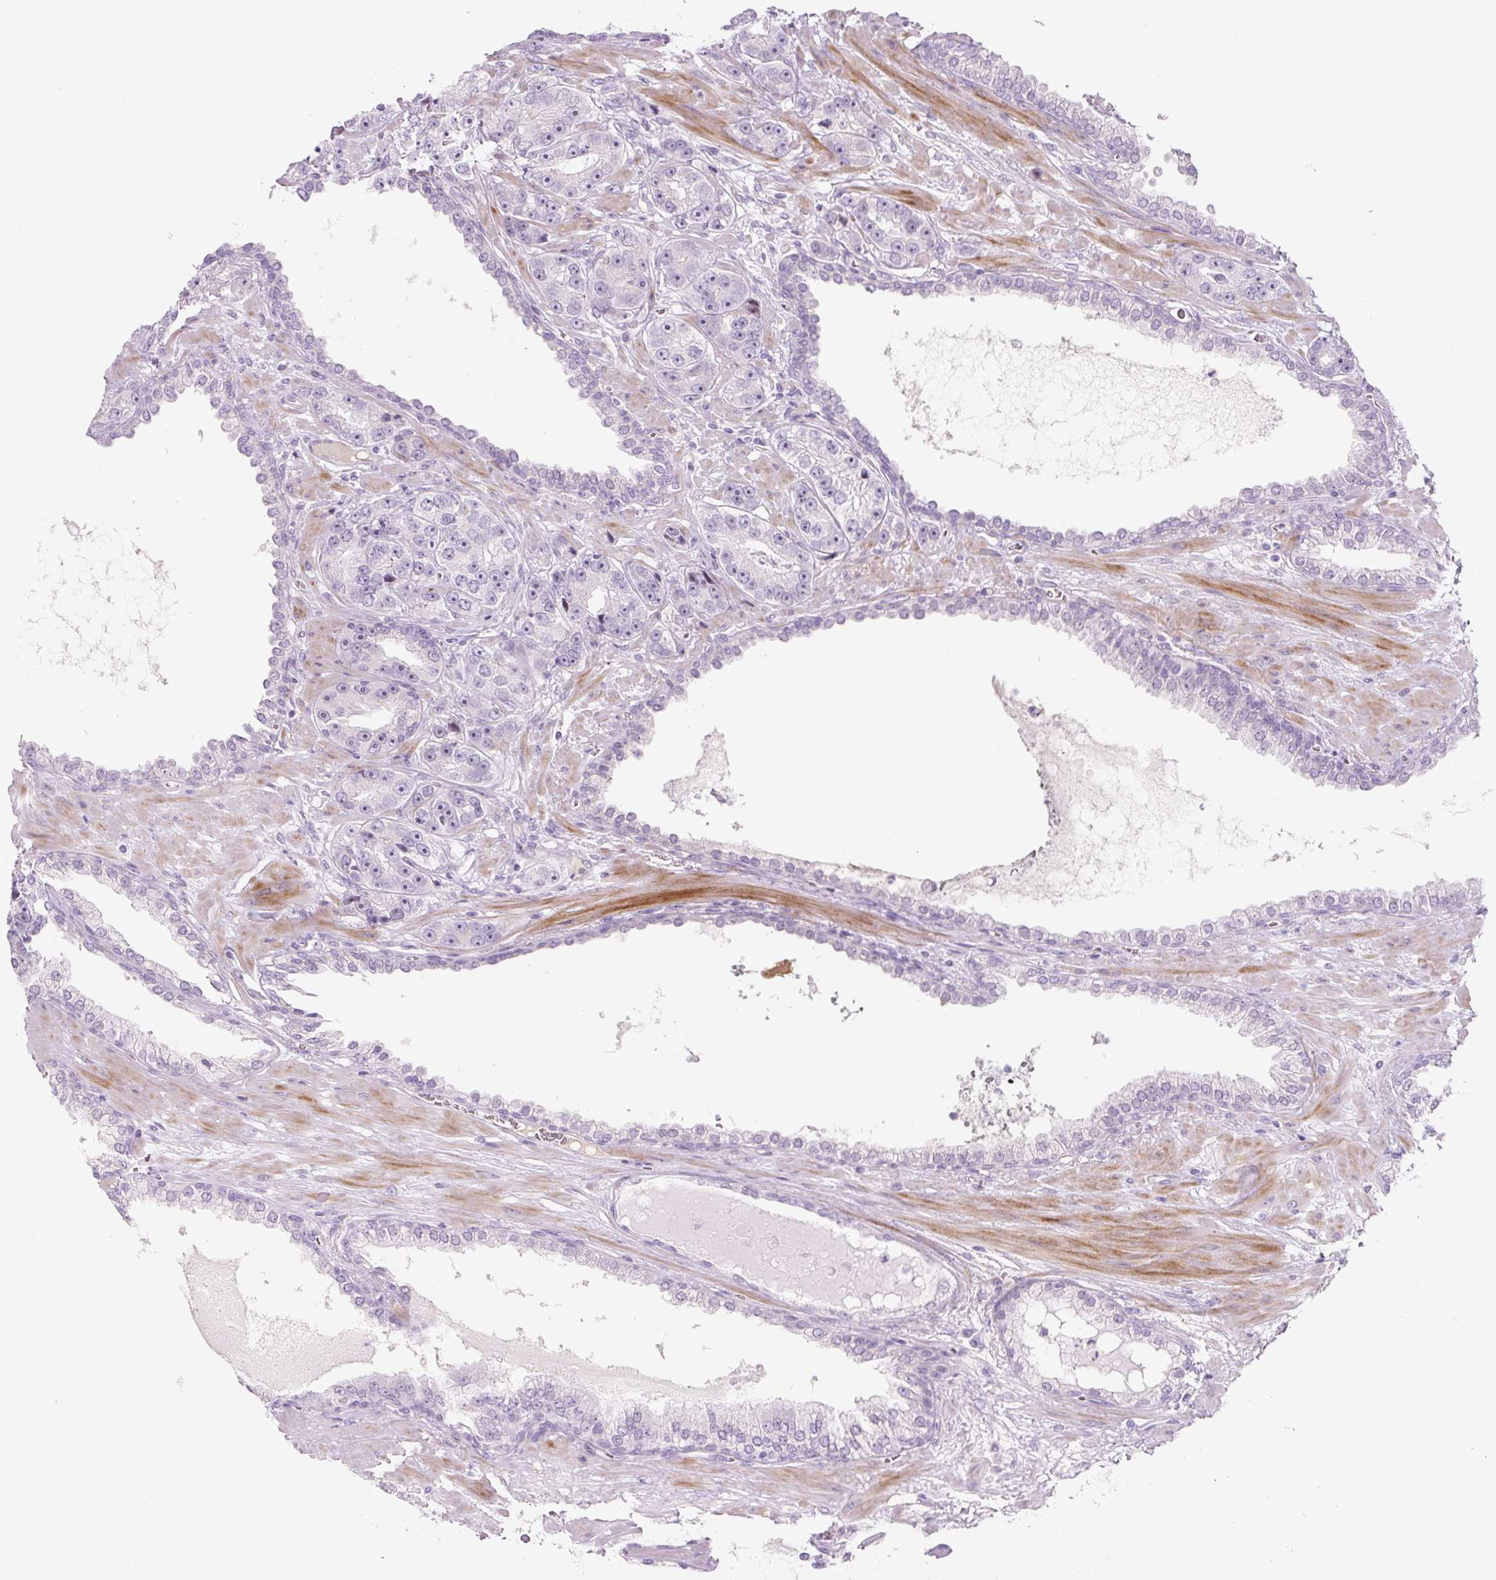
{"staining": {"intensity": "negative", "quantity": "none", "location": "none"}, "tissue": "prostate cancer", "cell_type": "Tumor cells", "image_type": "cancer", "snomed": [{"axis": "morphology", "description": "Adenocarcinoma, High grade"}, {"axis": "topography", "description": "Prostate"}], "caption": "The histopathology image reveals no significant staining in tumor cells of prostate cancer.", "gene": "PRM1", "patient": {"sex": "male", "age": 71}}